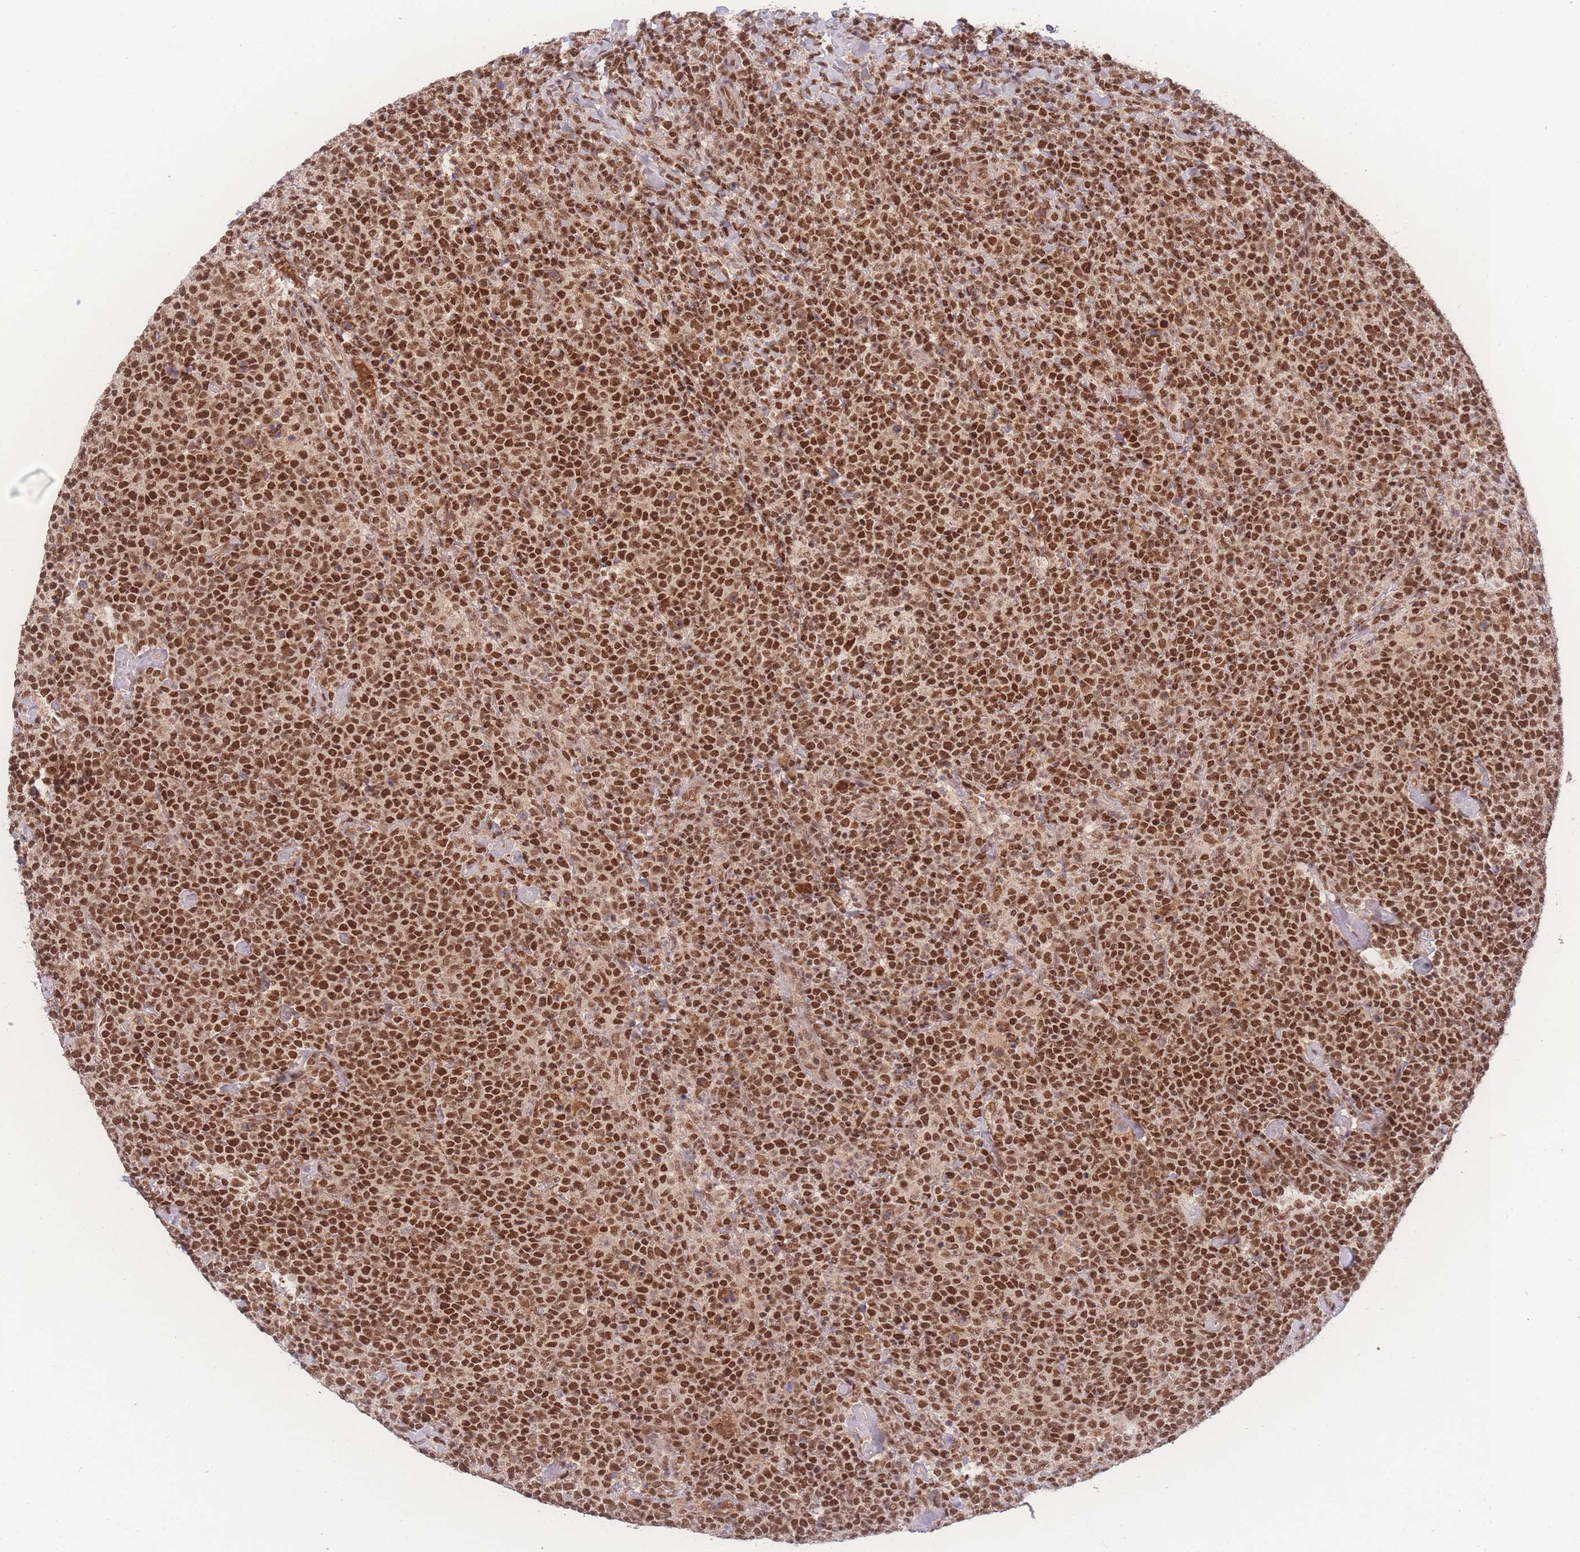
{"staining": {"intensity": "strong", "quantity": ">75%", "location": "nuclear"}, "tissue": "lymphoma", "cell_type": "Tumor cells", "image_type": "cancer", "snomed": [{"axis": "morphology", "description": "Malignant lymphoma, non-Hodgkin's type, High grade"}, {"axis": "topography", "description": "Lymph node"}], "caption": "Lymphoma stained with a protein marker shows strong staining in tumor cells.", "gene": "RAVER1", "patient": {"sex": "male", "age": 61}}